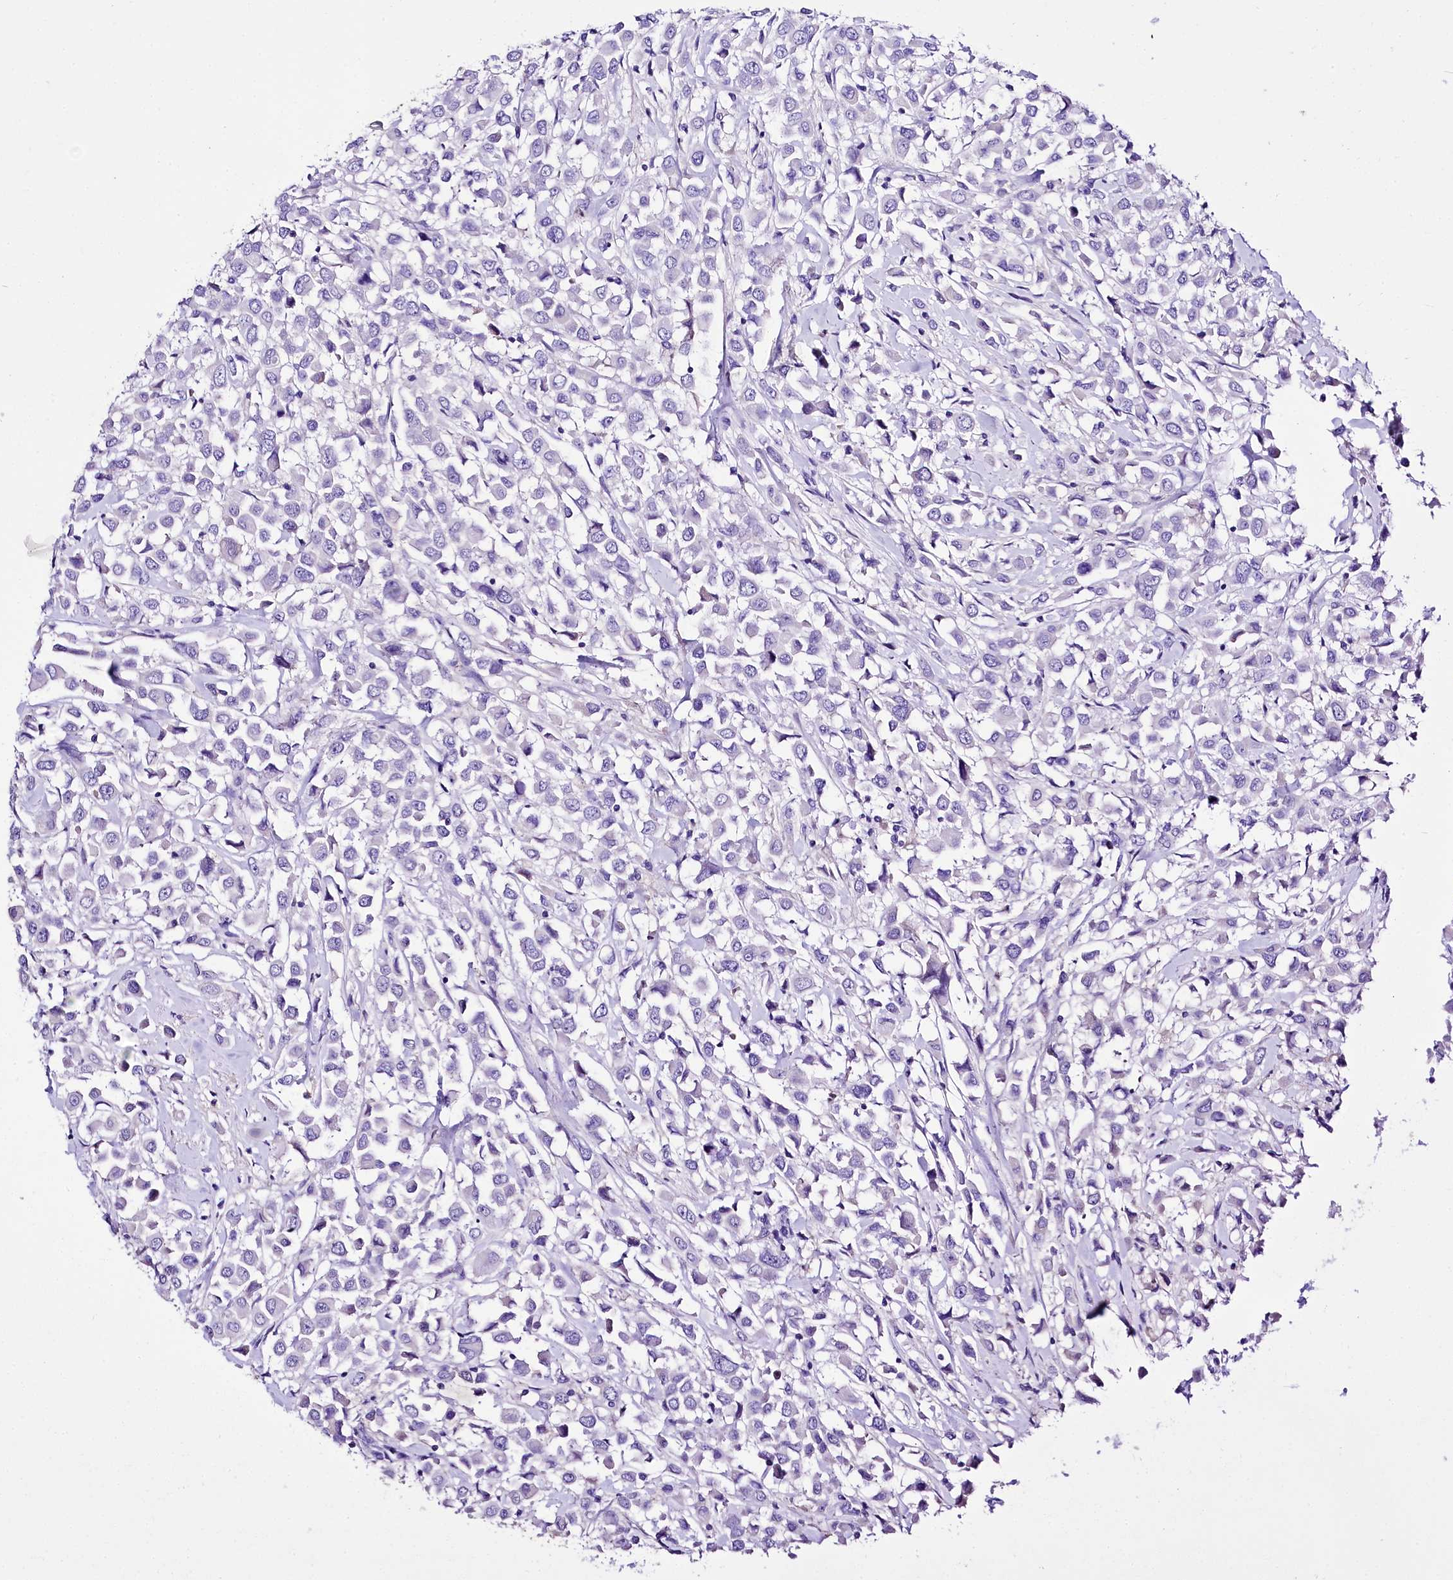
{"staining": {"intensity": "negative", "quantity": "none", "location": "none"}, "tissue": "breast cancer", "cell_type": "Tumor cells", "image_type": "cancer", "snomed": [{"axis": "morphology", "description": "Duct carcinoma"}, {"axis": "topography", "description": "Breast"}], "caption": "An IHC micrograph of invasive ductal carcinoma (breast) is shown. There is no staining in tumor cells of invasive ductal carcinoma (breast).", "gene": "A2ML1", "patient": {"sex": "female", "age": 61}}